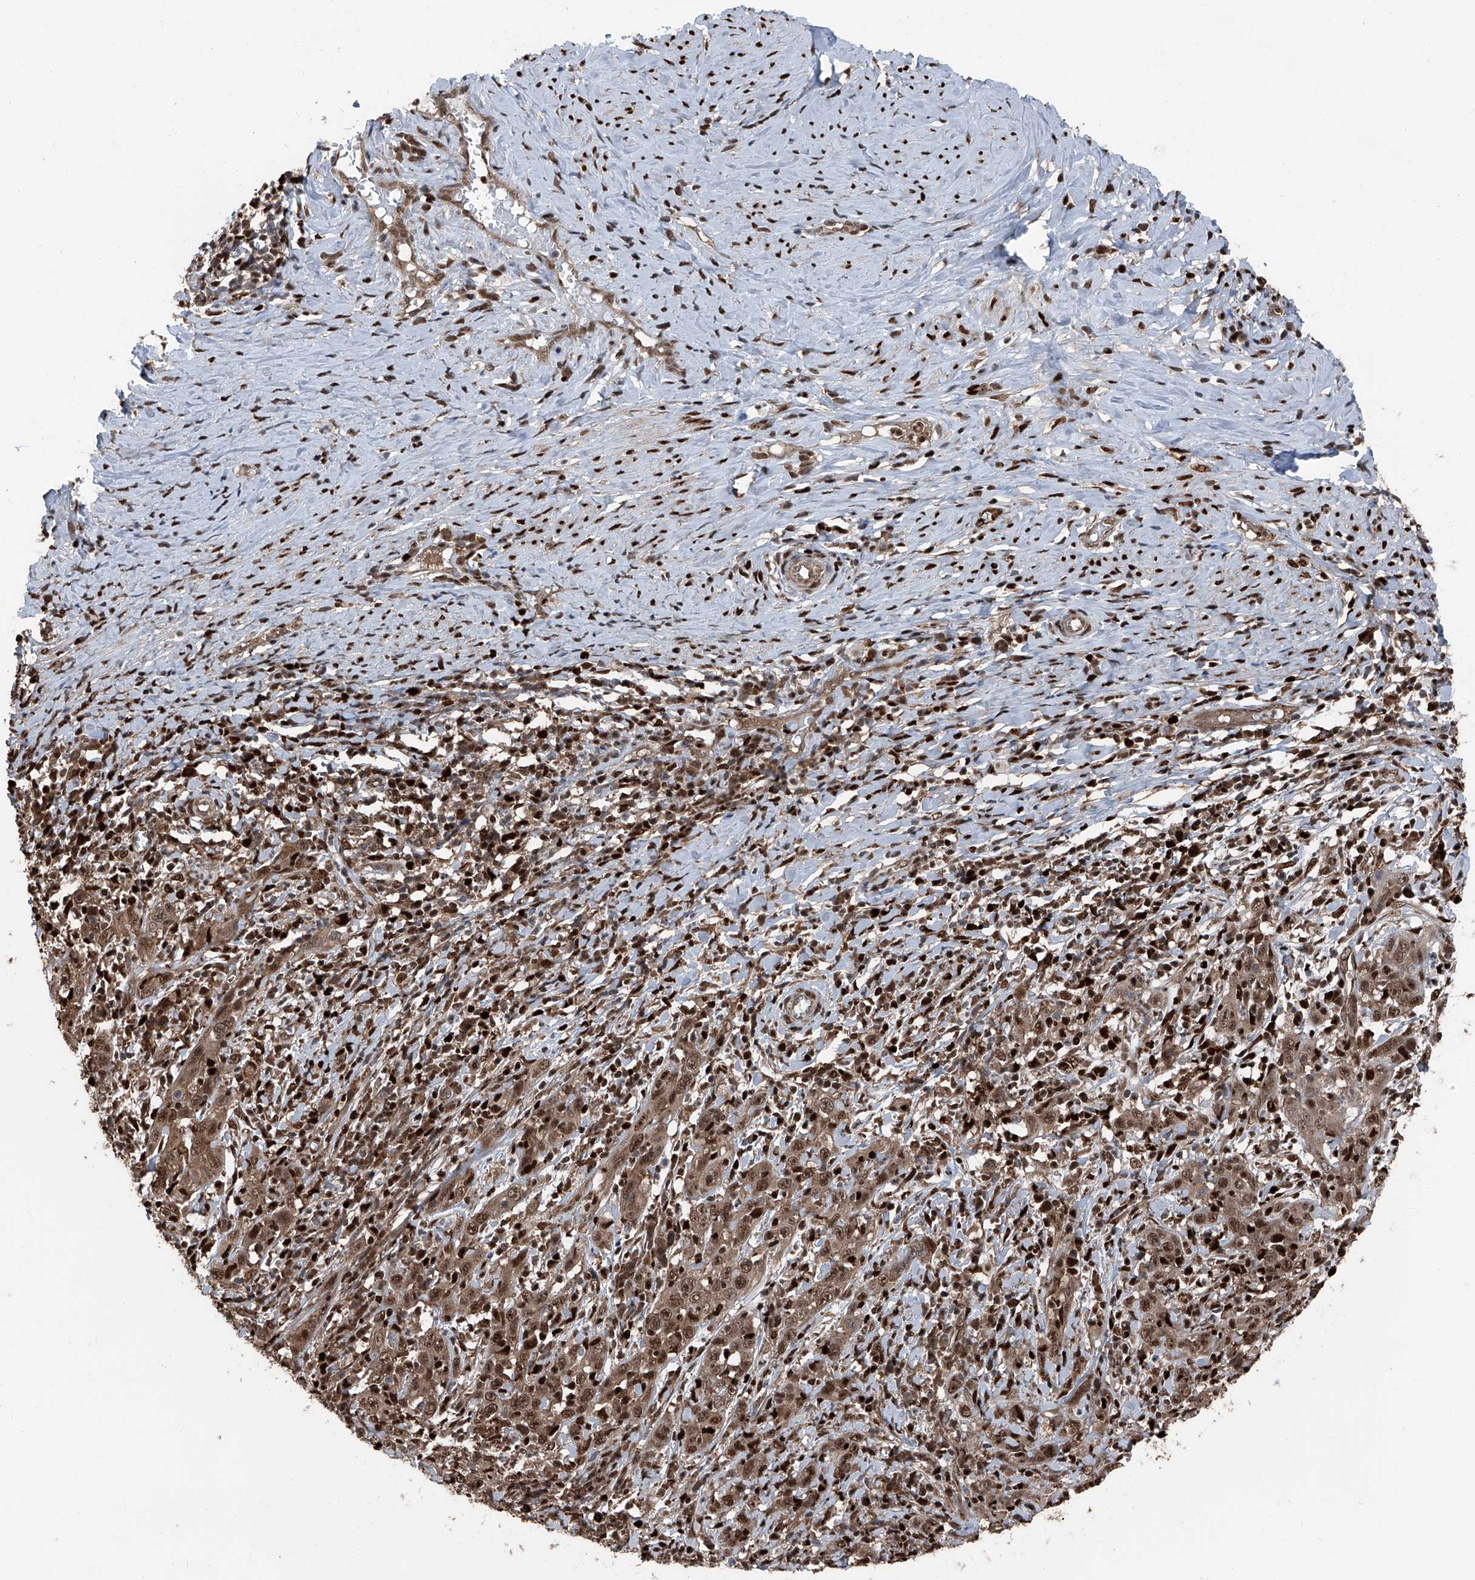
{"staining": {"intensity": "moderate", "quantity": ">75%", "location": "cytoplasmic/membranous,nuclear"}, "tissue": "cervical cancer", "cell_type": "Tumor cells", "image_type": "cancer", "snomed": [{"axis": "morphology", "description": "Squamous cell carcinoma, NOS"}, {"axis": "topography", "description": "Cervix"}], "caption": "Immunohistochemistry (IHC) staining of cervical cancer (squamous cell carcinoma), which displays medium levels of moderate cytoplasmic/membranous and nuclear expression in about >75% of tumor cells indicating moderate cytoplasmic/membranous and nuclear protein positivity. The staining was performed using DAB (brown) for protein detection and nuclei were counterstained in hematoxylin (blue).", "gene": "FKBP5", "patient": {"sex": "female", "age": 46}}